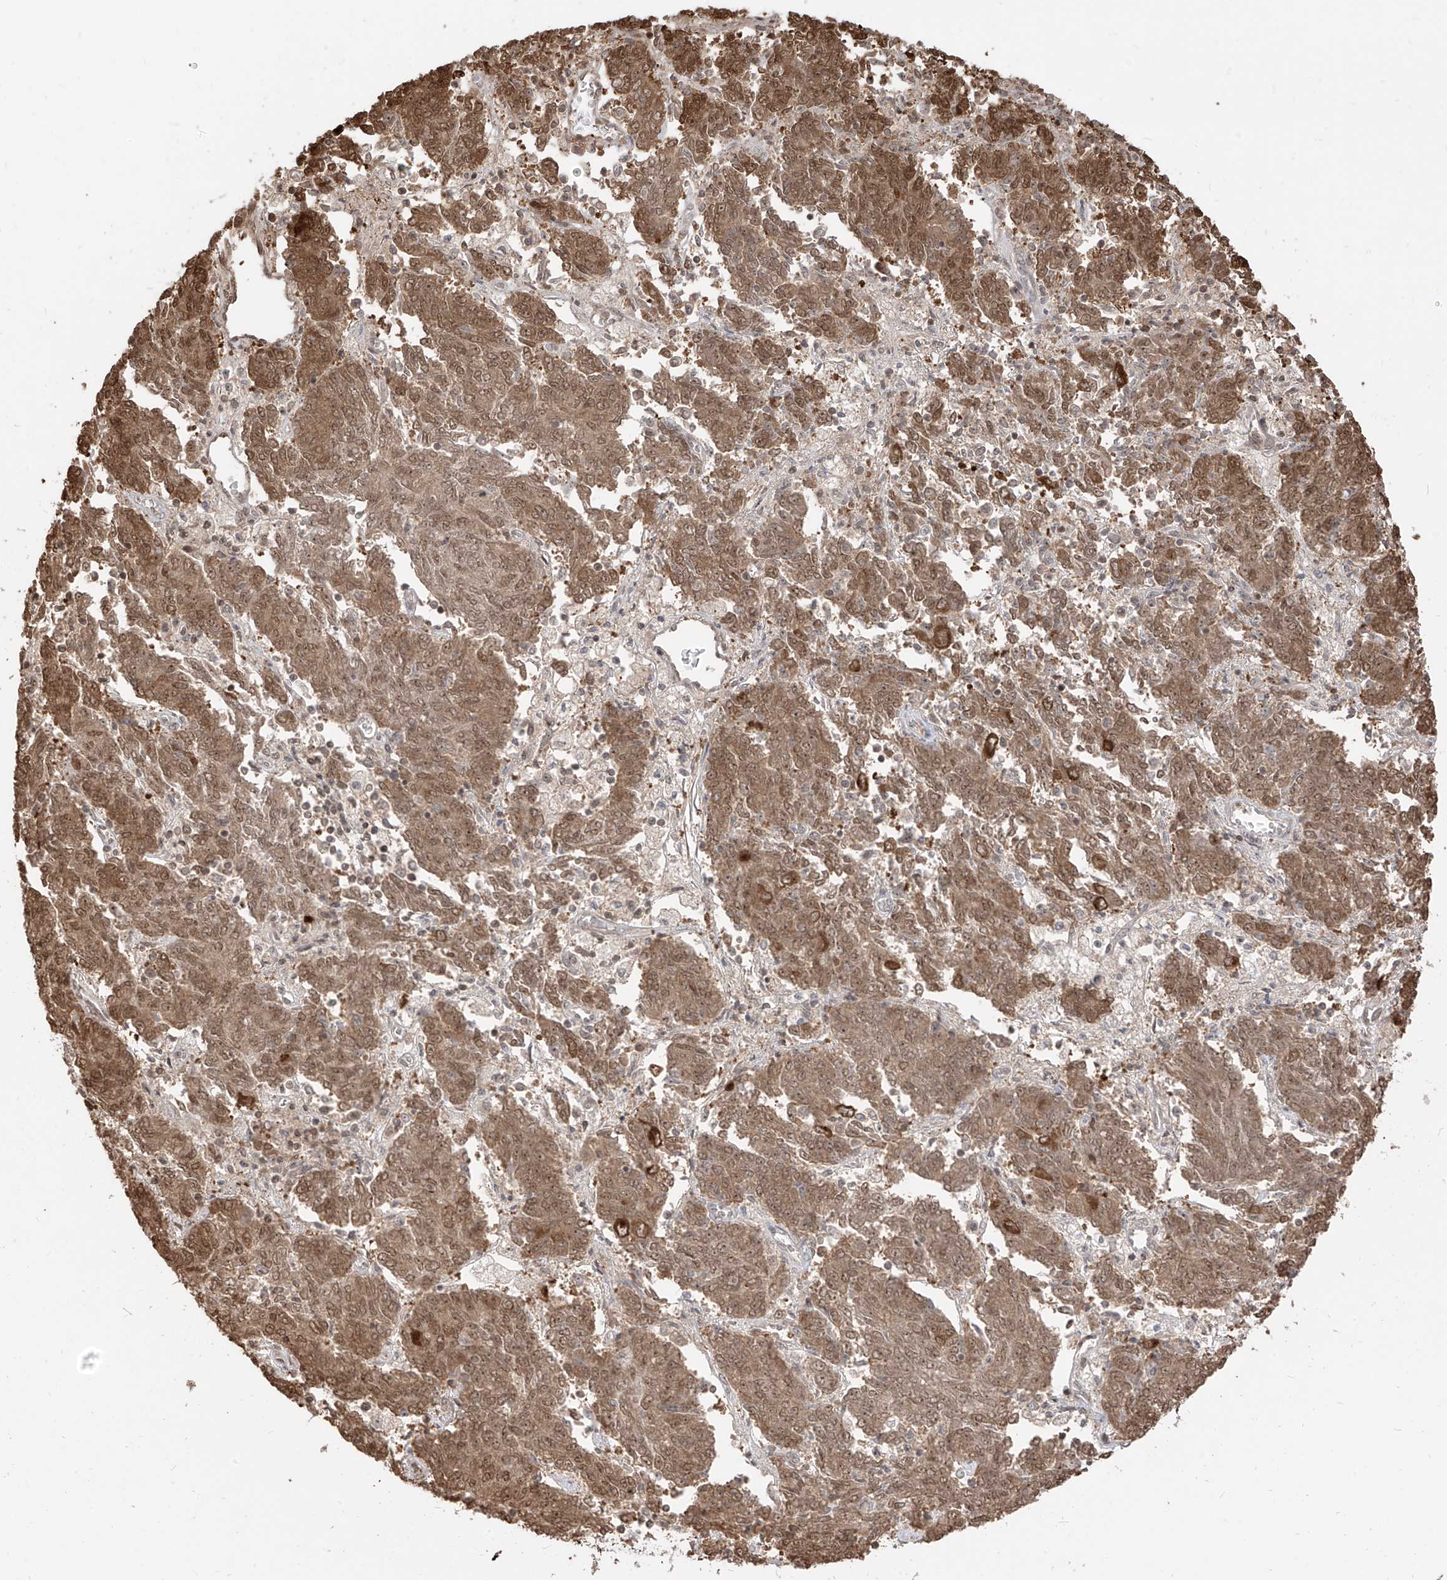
{"staining": {"intensity": "moderate", "quantity": ">75%", "location": "cytoplasmic/membranous,nuclear"}, "tissue": "endometrial cancer", "cell_type": "Tumor cells", "image_type": "cancer", "snomed": [{"axis": "morphology", "description": "Adenocarcinoma, NOS"}, {"axis": "topography", "description": "Endometrium"}], "caption": "There is medium levels of moderate cytoplasmic/membranous and nuclear staining in tumor cells of adenocarcinoma (endometrial), as demonstrated by immunohistochemical staining (brown color).", "gene": "VMP1", "patient": {"sex": "female", "age": 80}}